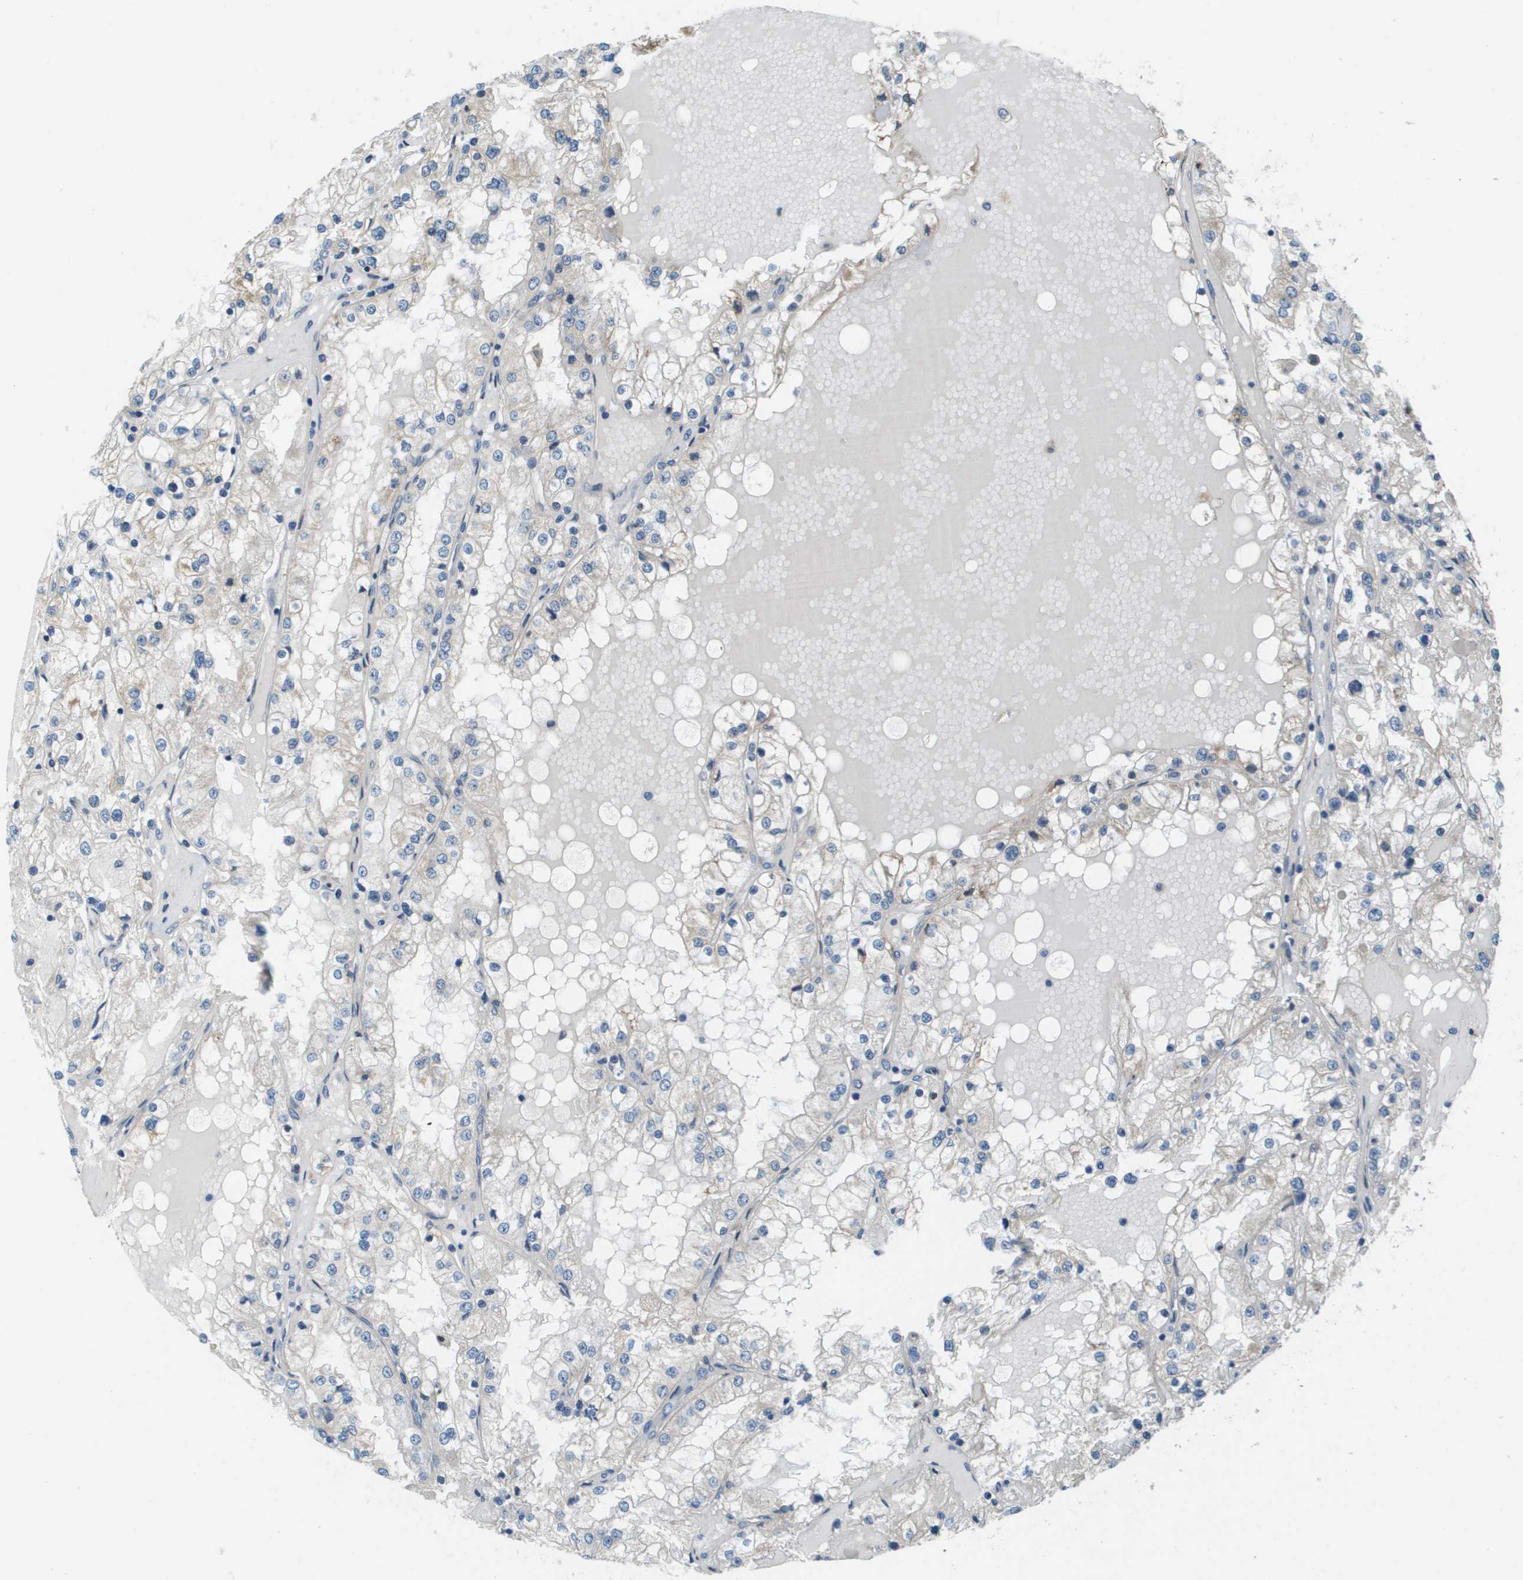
{"staining": {"intensity": "negative", "quantity": "none", "location": "none"}, "tissue": "renal cancer", "cell_type": "Tumor cells", "image_type": "cancer", "snomed": [{"axis": "morphology", "description": "Adenocarcinoma, NOS"}, {"axis": "topography", "description": "Kidney"}], "caption": "Tumor cells show no significant protein positivity in adenocarcinoma (renal).", "gene": "SAMSN1", "patient": {"sex": "male", "age": 68}}